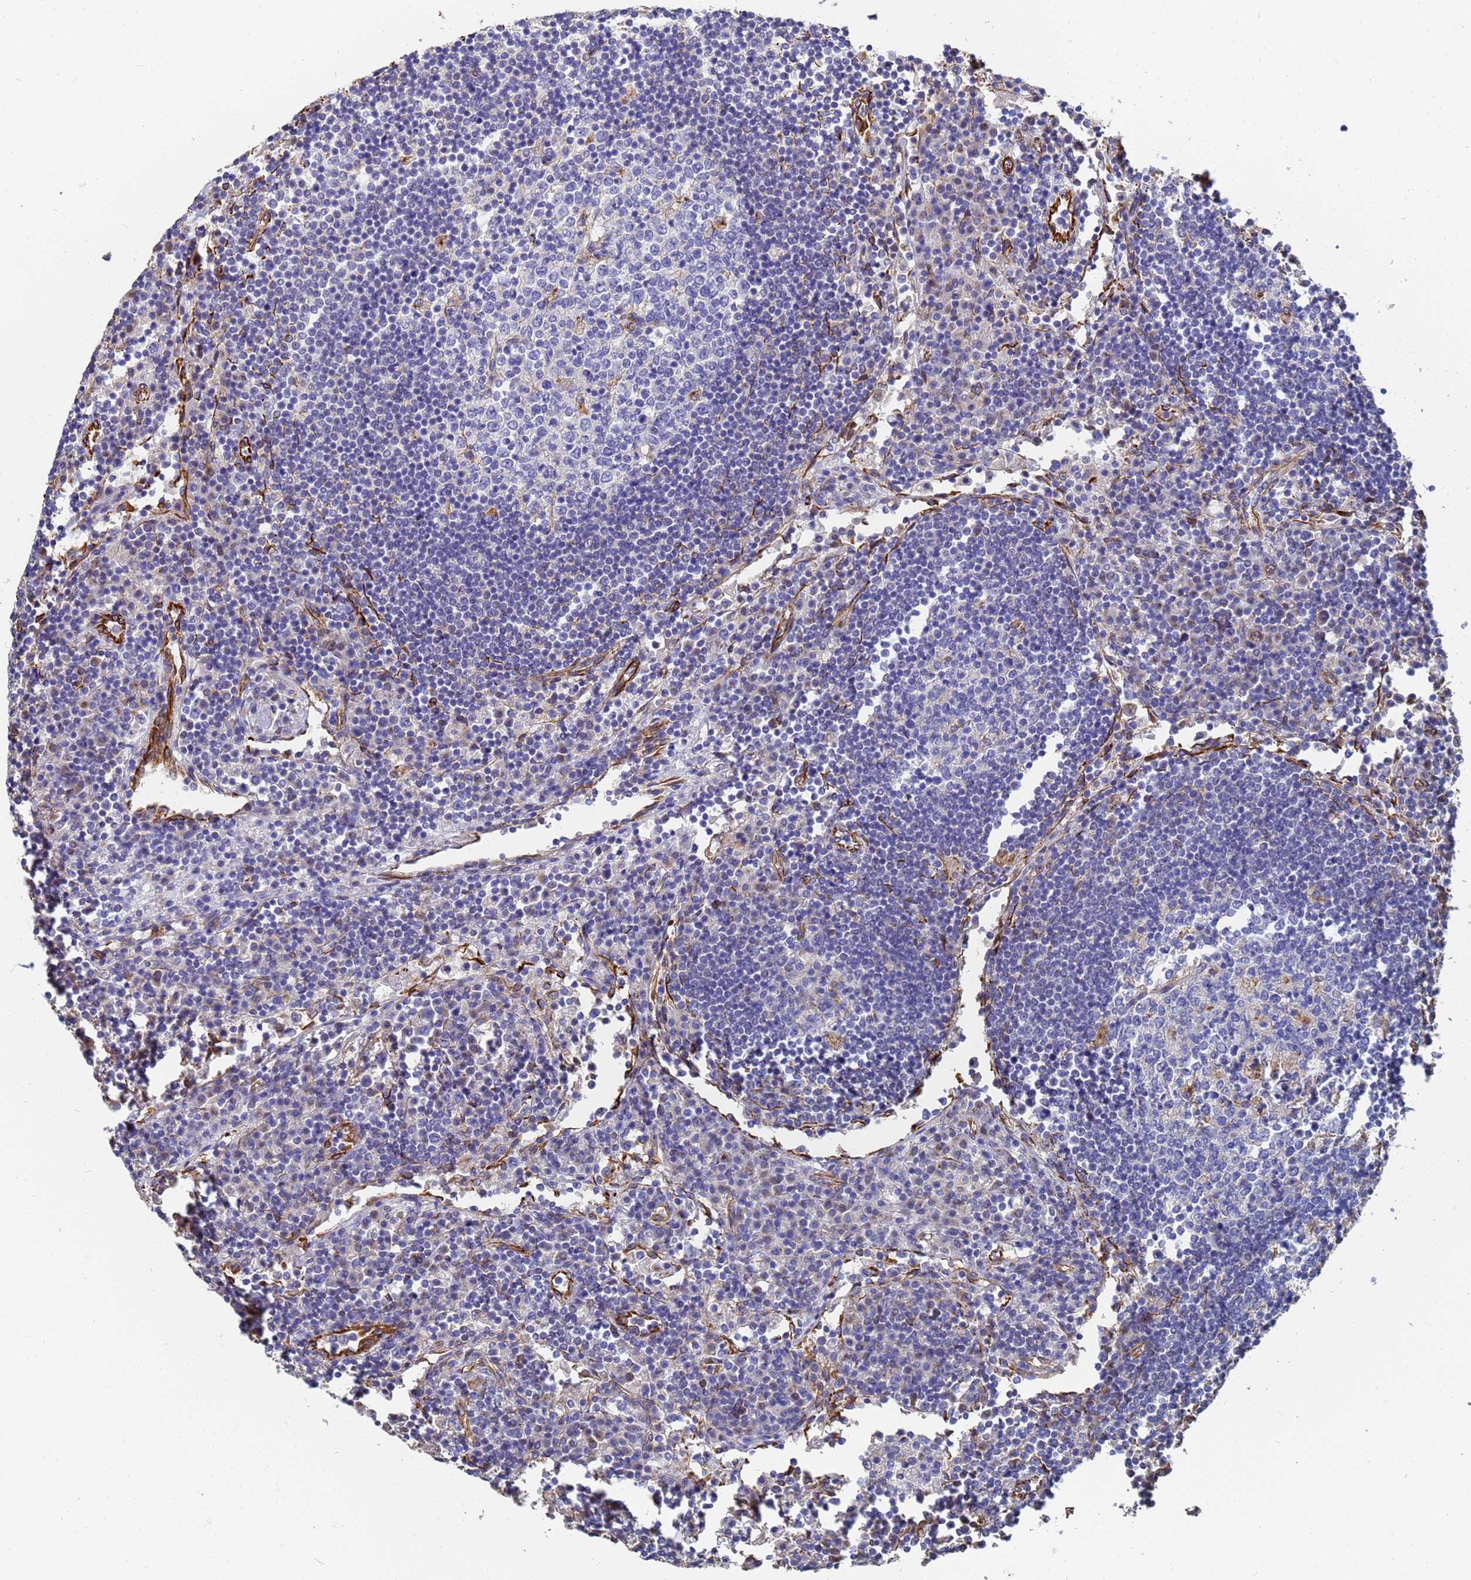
{"staining": {"intensity": "negative", "quantity": "none", "location": "none"}, "tissue": "lymph node", "cell_type": "Germinal center cells", "image_type": "normal", "snomed": [{"axis": "morphology", "description": "Normal tissue, NOS"}, {"axis": "topography", "description": "Lymph node"}], "caption": "Immunohistochemistry (IHC) micrograph of unremarkable lymph node: lymph node stained with DAB (3,3'-diaminobenzidine) demonstrates no significant protein expression in germinal center cells.", "gene": "SYT13", "patient": {"sex": "female", "age": 53}}